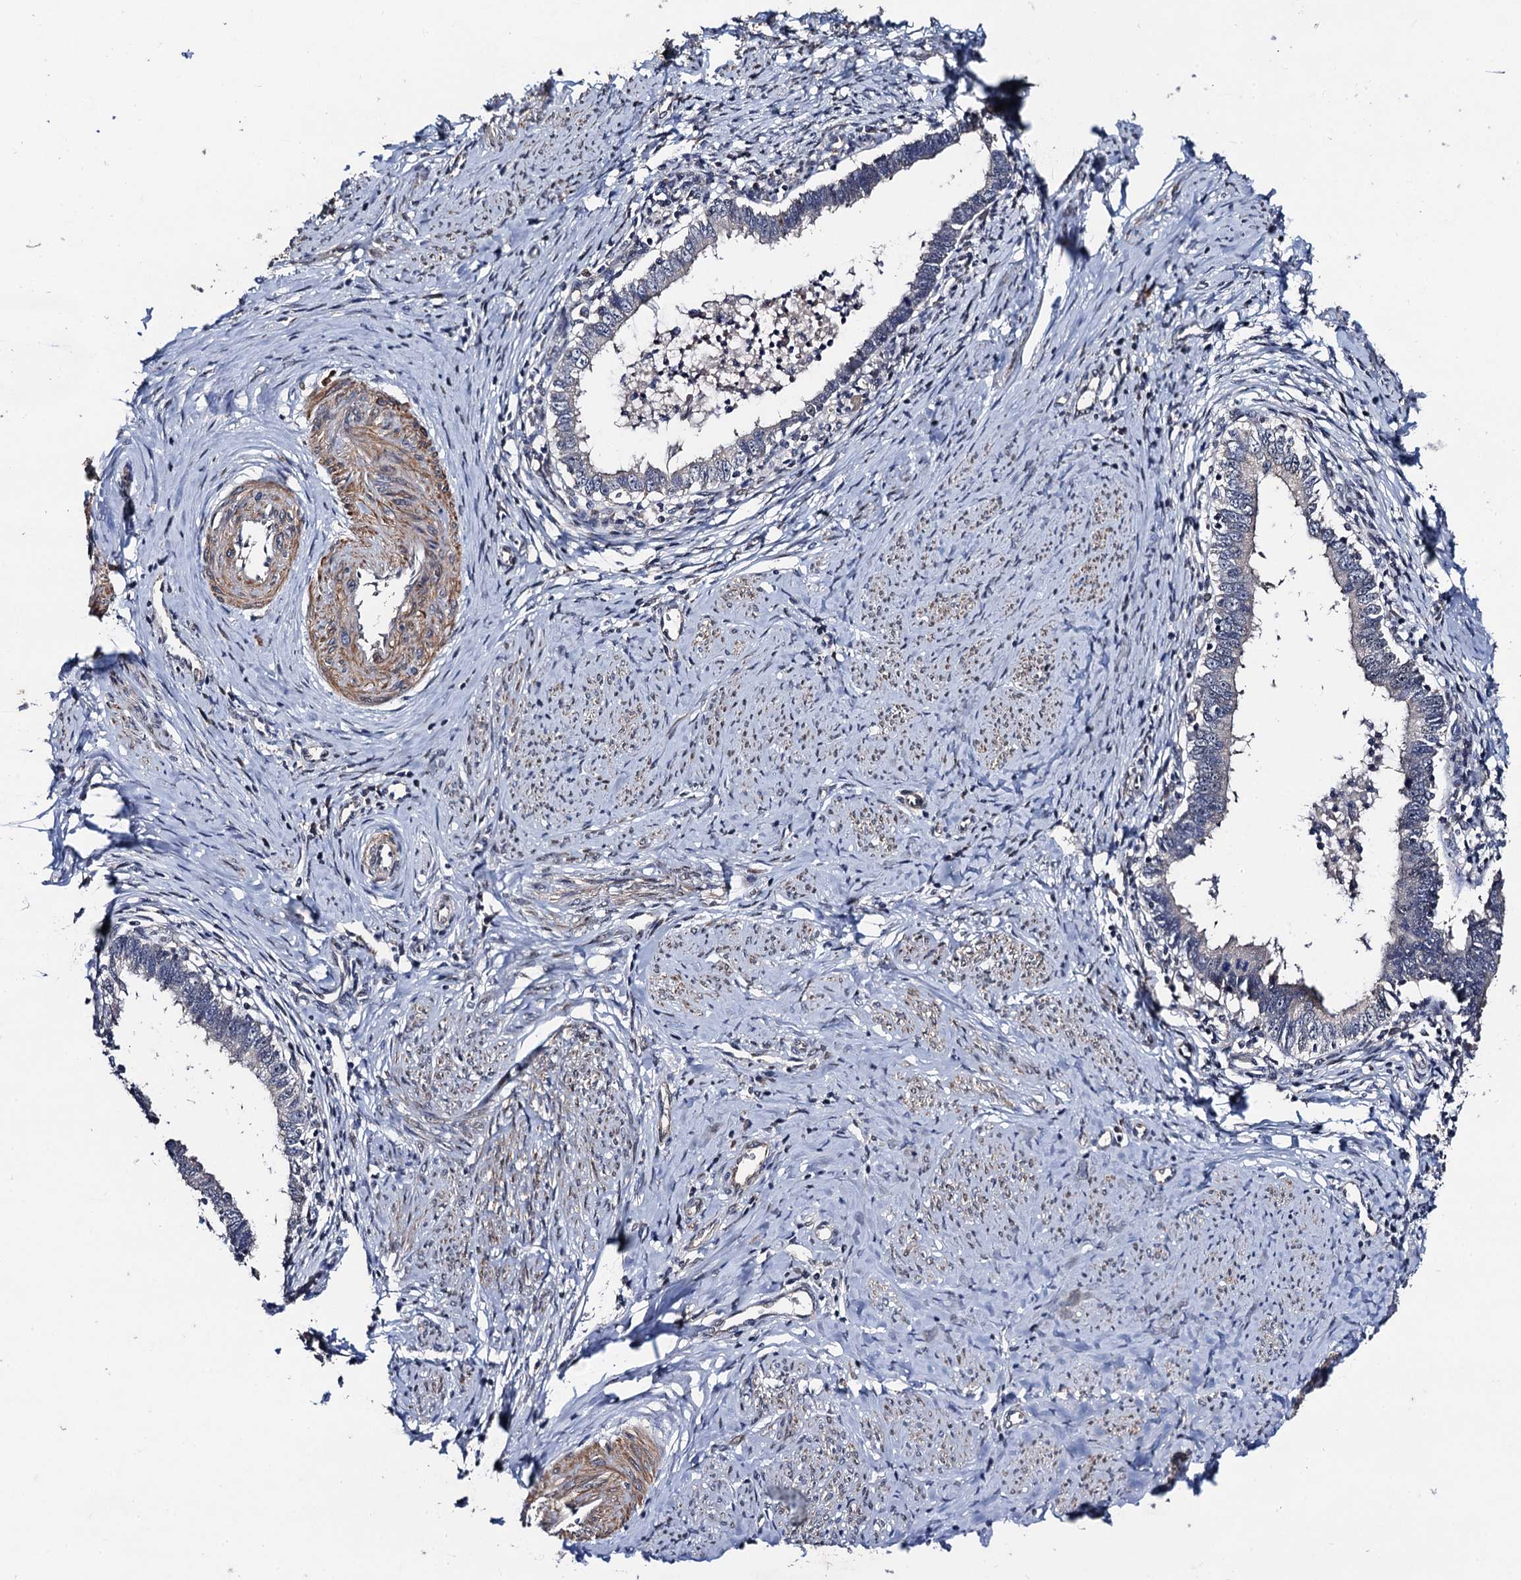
{"staining": {"intensity": "negative", "quantity": "none", "location": "none"}, "tissue": "cervical cancer", "cell_type": "Tumor cells", "image_type": "cancer", "snomed": [{"axis": "morphology", "description": "Adenocarcinoma, NOS"}, {"axis": "topography", "description": "Cervix"}], "caption": "Cervical cancer (adenocarcinoma) was stained to show a protein in brown. There is no significant positivity in tumor cells.", "gene": "PPTC7", "patient": {"sex": "female", "age": 36}}